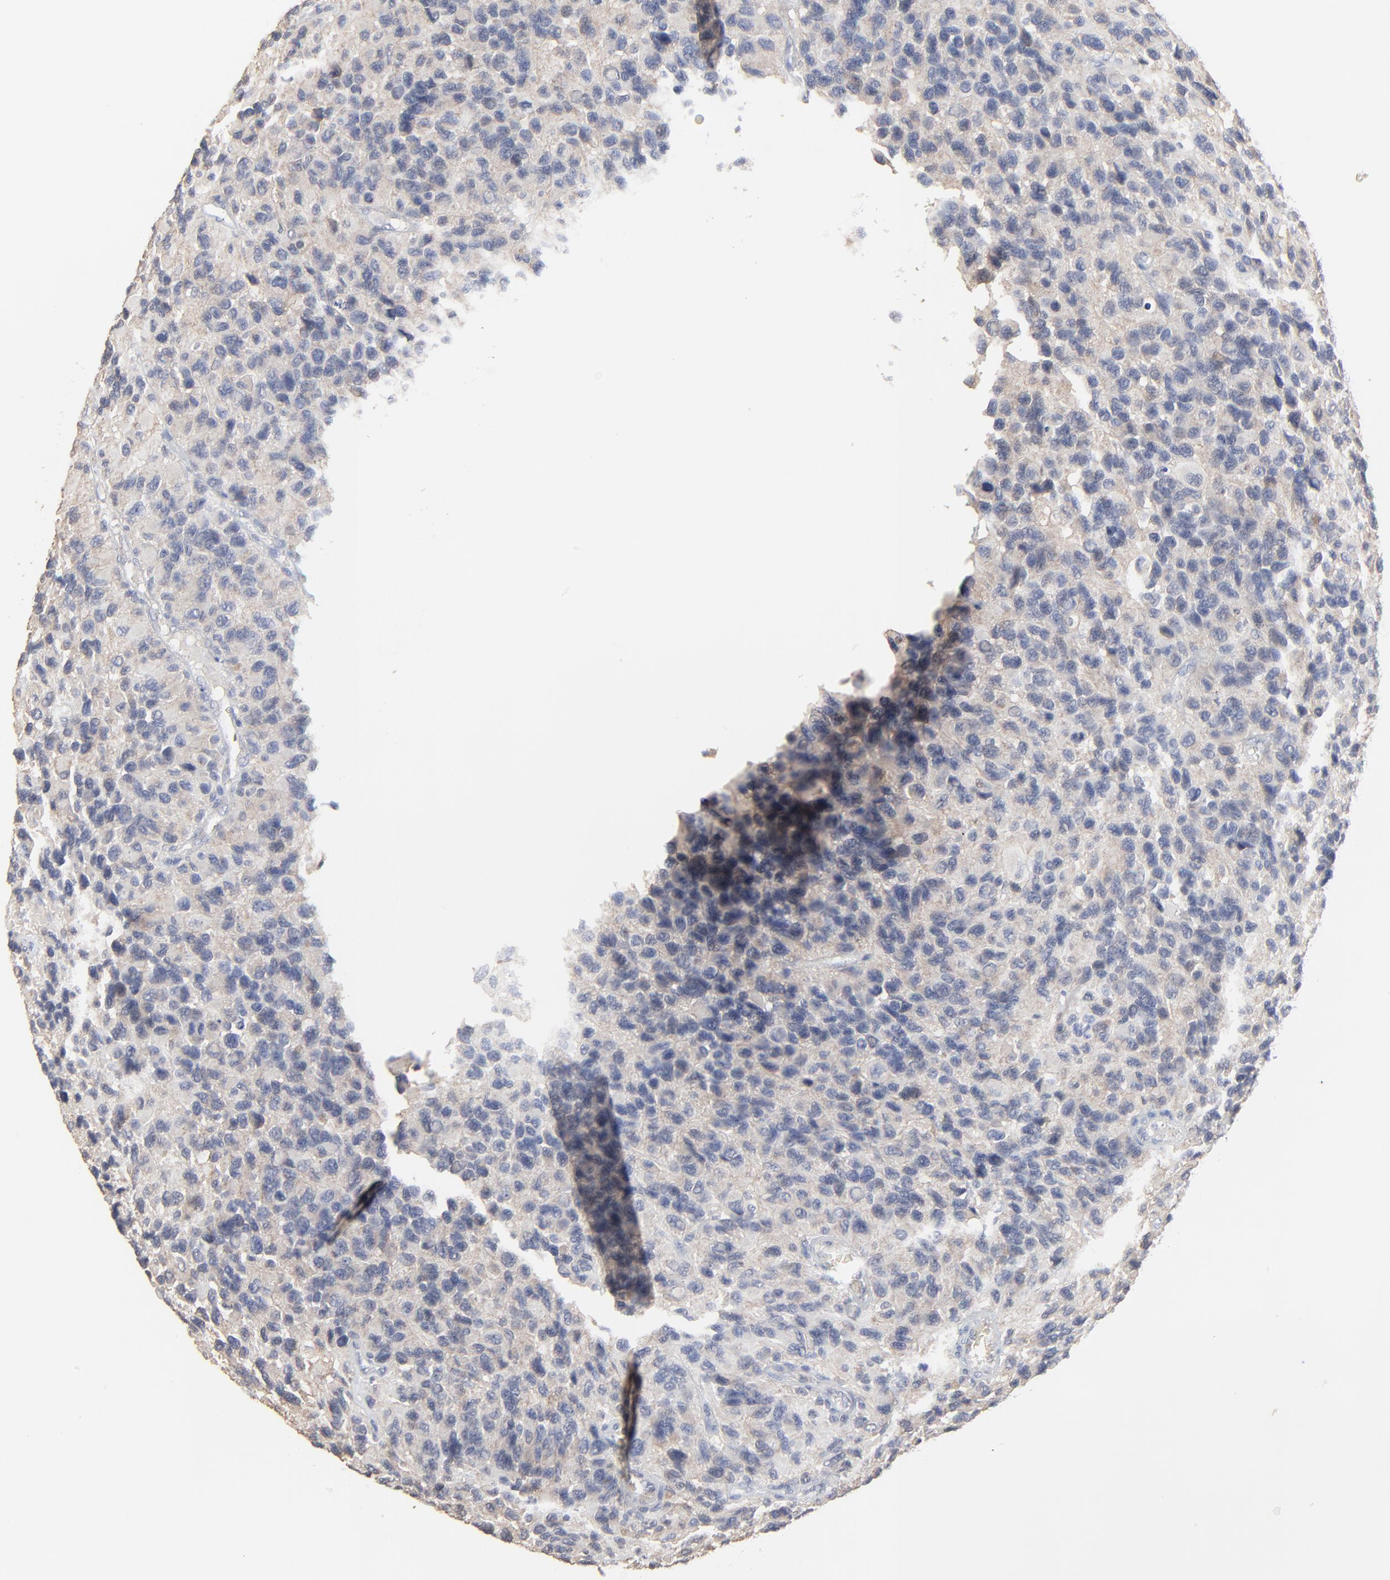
{"staining": {"intensity": "negative", "quantity": "none", "location": "none"}, "tissue": "glioma", "cell_type": "Tumor cells", "image_type": "cancer", "snomed": [{"axis": "morphology", "description": "Glioma, malignant, High grade"}, {"axis": "topography", "description": "Brain"}], "caption": "The micrograph reveals no significant expression in tumor cells of glioma. (DAB (3,3'-diaminobenzidine) immunohistochemistry (IHC) visualized using brightfield microscopy, high magnification).", "gene": "FANCB", "patient": {"sex": "male", "age": 77}}